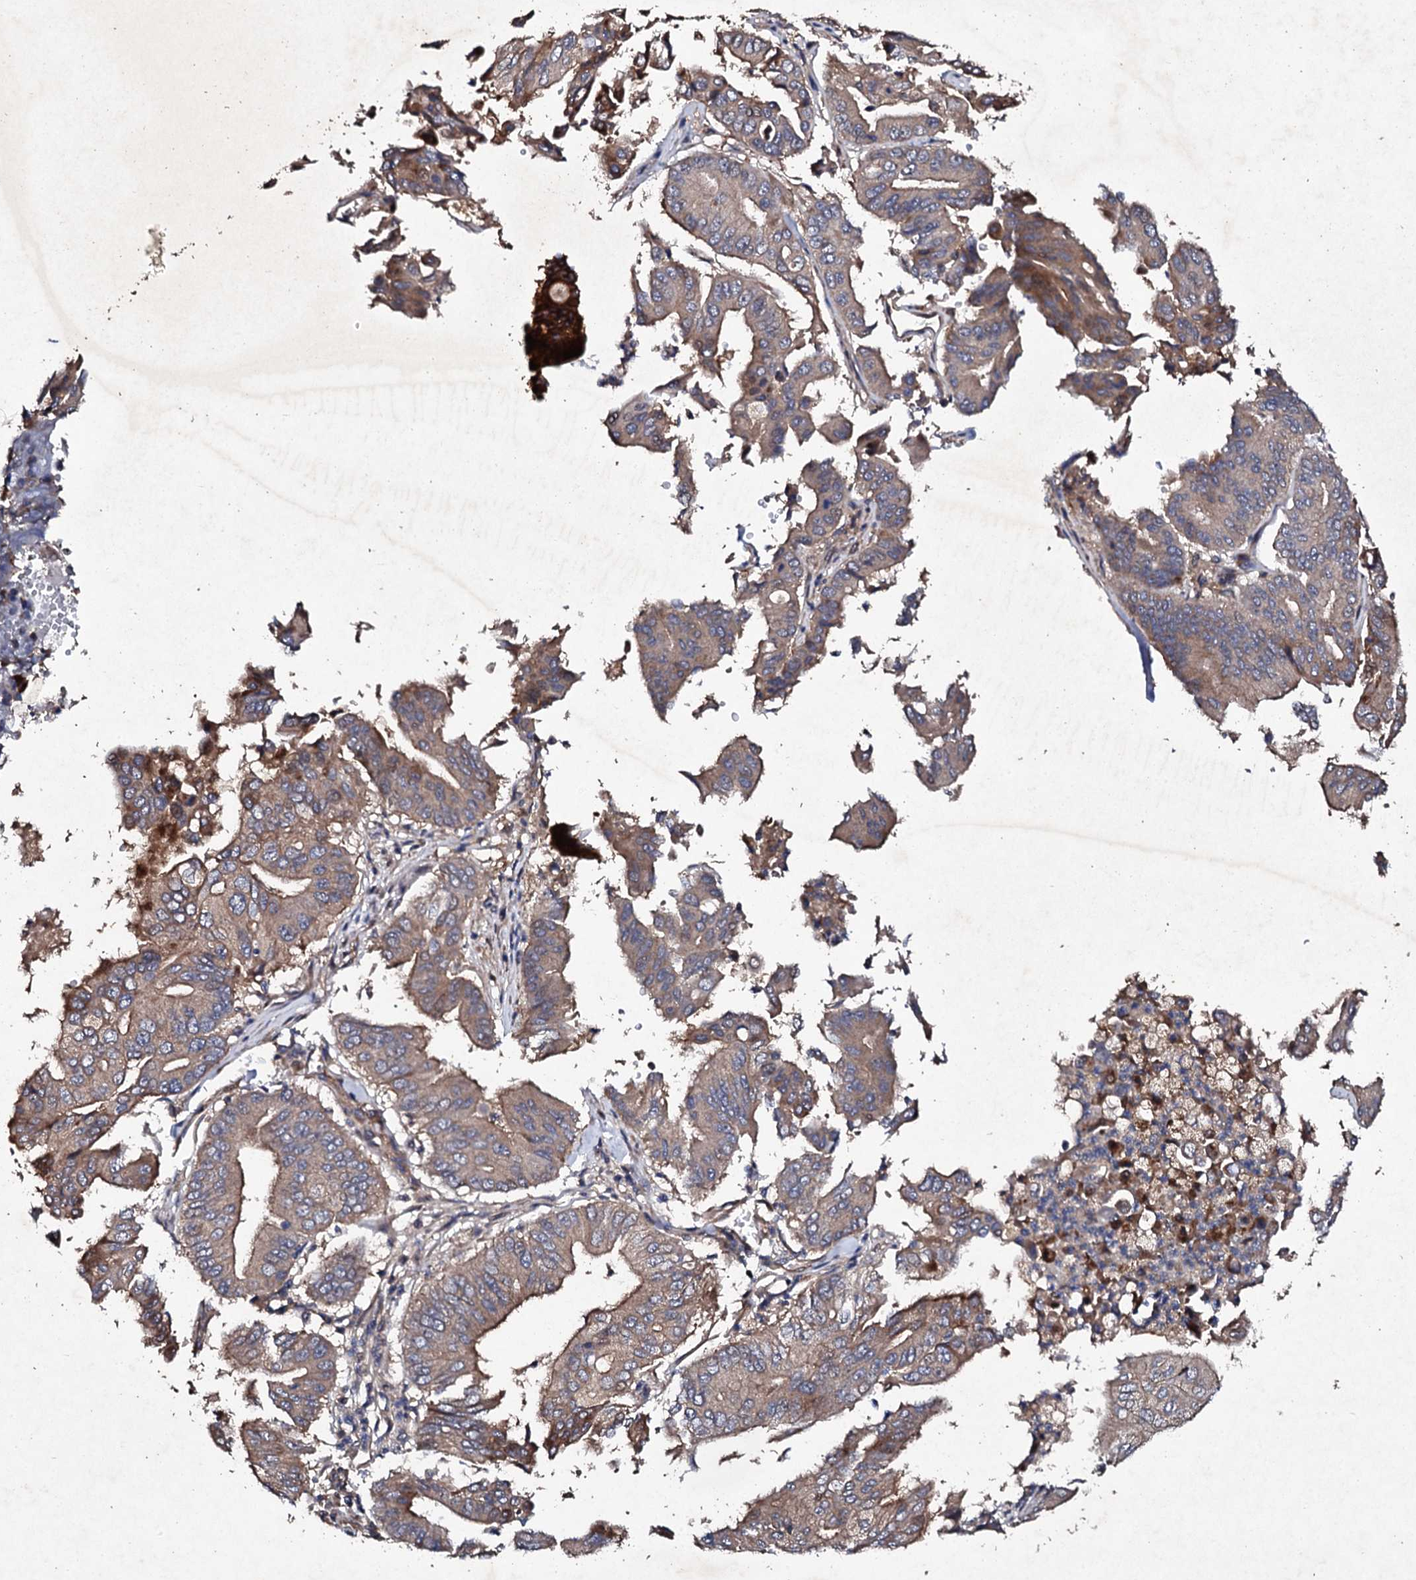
{"staining": {"intensity": "moderate", "quantity": ">75%", "location": "cytoplasmic/membranous"}, "tissue": "pancreatic cancer", "cell_type": "Tumor cells", "image_type": "cancer", "snomed": [{"axis": "morphology", "description": "Adenocarcinoma, NOS"}, {"axis": "topography", "description": "Pancreas"}], "caption": "A high-resolution photomicrograph shows IHC staining of adenocarcinoma (pancreatic), which reveals moderate cytoplasmic/membranous staining in about >75% of tumor cells.", "gene": "MOCOS", "patient": {"sex": "female", "age": 77}}